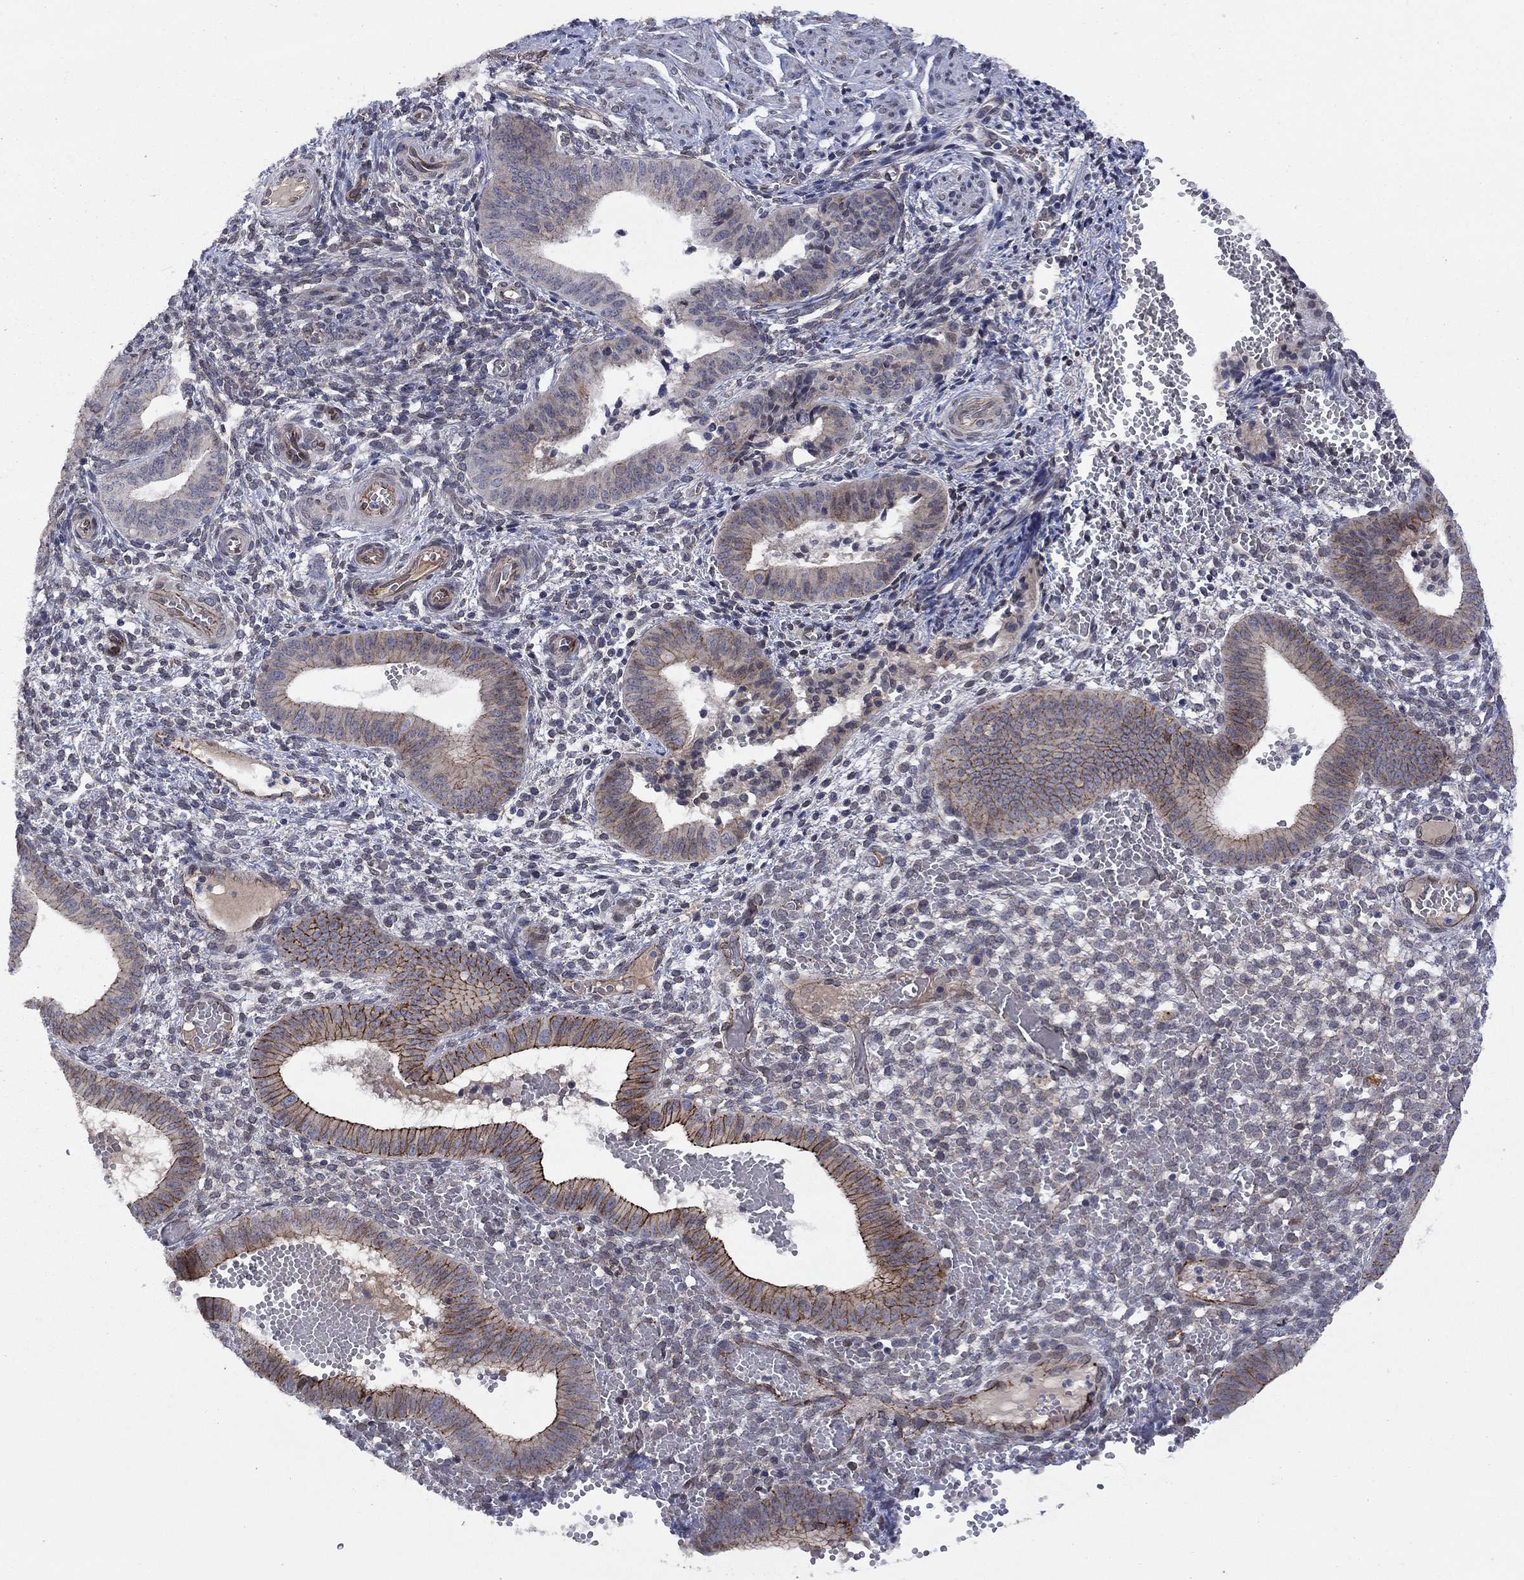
{"staining": {"intensity": "negative", "quantity": "none", "location": "none"}, "tissue": "endometrium", "cell_type": "Cells in endometrial stroma", "image_type": "normal", "snomed": [{"axis": "morphology", "description": "Normal tissue, NOS"}, {"axis": "topography", "description": "Endometrium"}], "caption": "Human endometrium stained for a protein using immunohistochemistry (IHC) exhibits no positivity in cells in endometrial stroma.", "gene": "EMC9", "patient": {"sex": "female", "age": 42}}